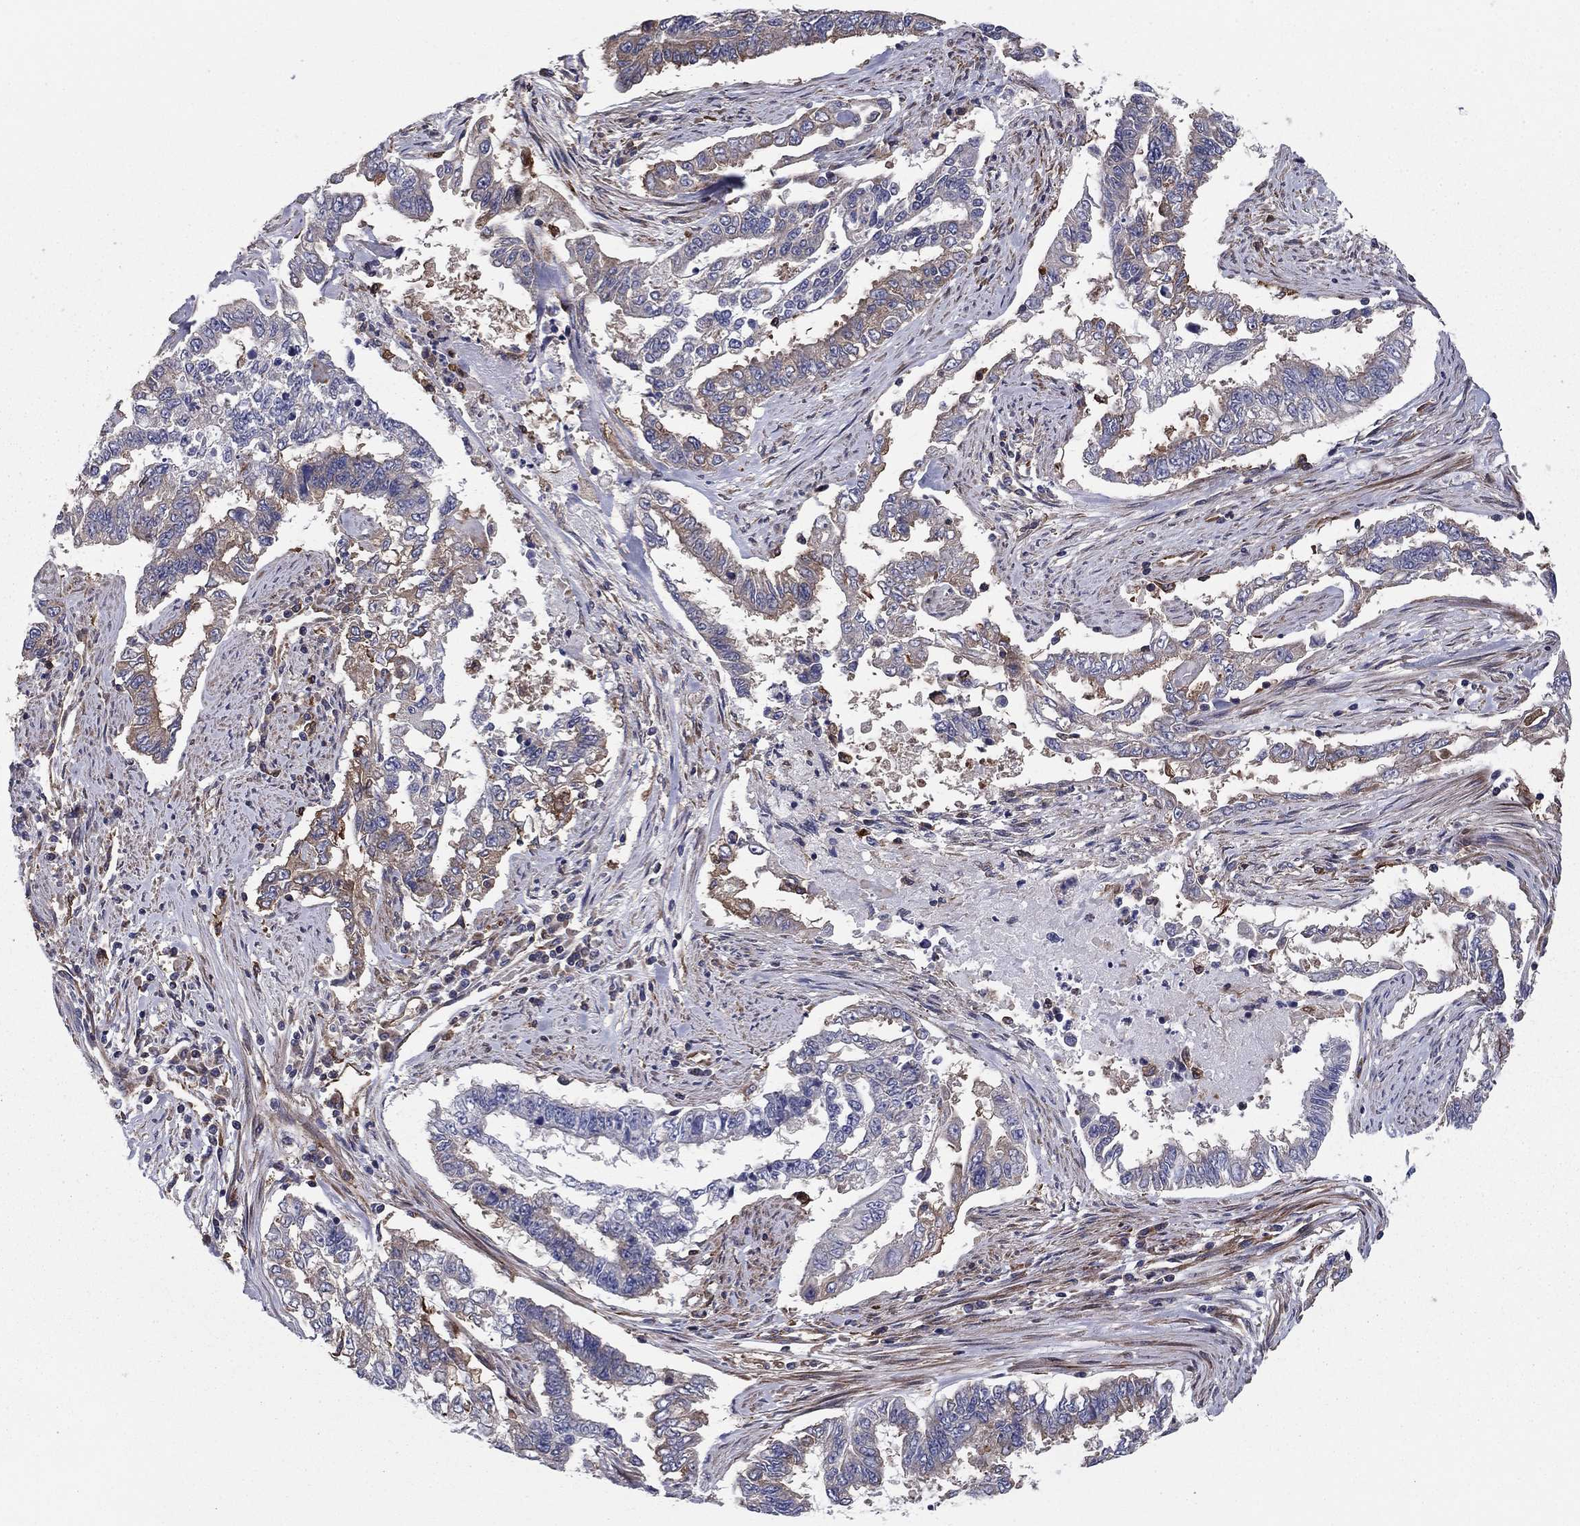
{"staining": {"intensity": "weak", "quantity": "25%-75%", "location": "cytoplasmic/membranous"}, "tissue": "endometrial cancer", "cell_type": "Tumor cells", "image_type": "cancer", "snomed": [{"axis": "morphology", "description": "Adenocarcinoma, NOS"}, {"axis": "topography", "description": "Uterus"}], "caption": "DAB immunohistochemical staining of human adenocarcinoma (endometrial) reveals weak cytoplasmic/membranous protein expression in about 25%-75% of tumor cells.", "gene": "EHBP1L1", "patient": {"sex": "female", "age": 59}}